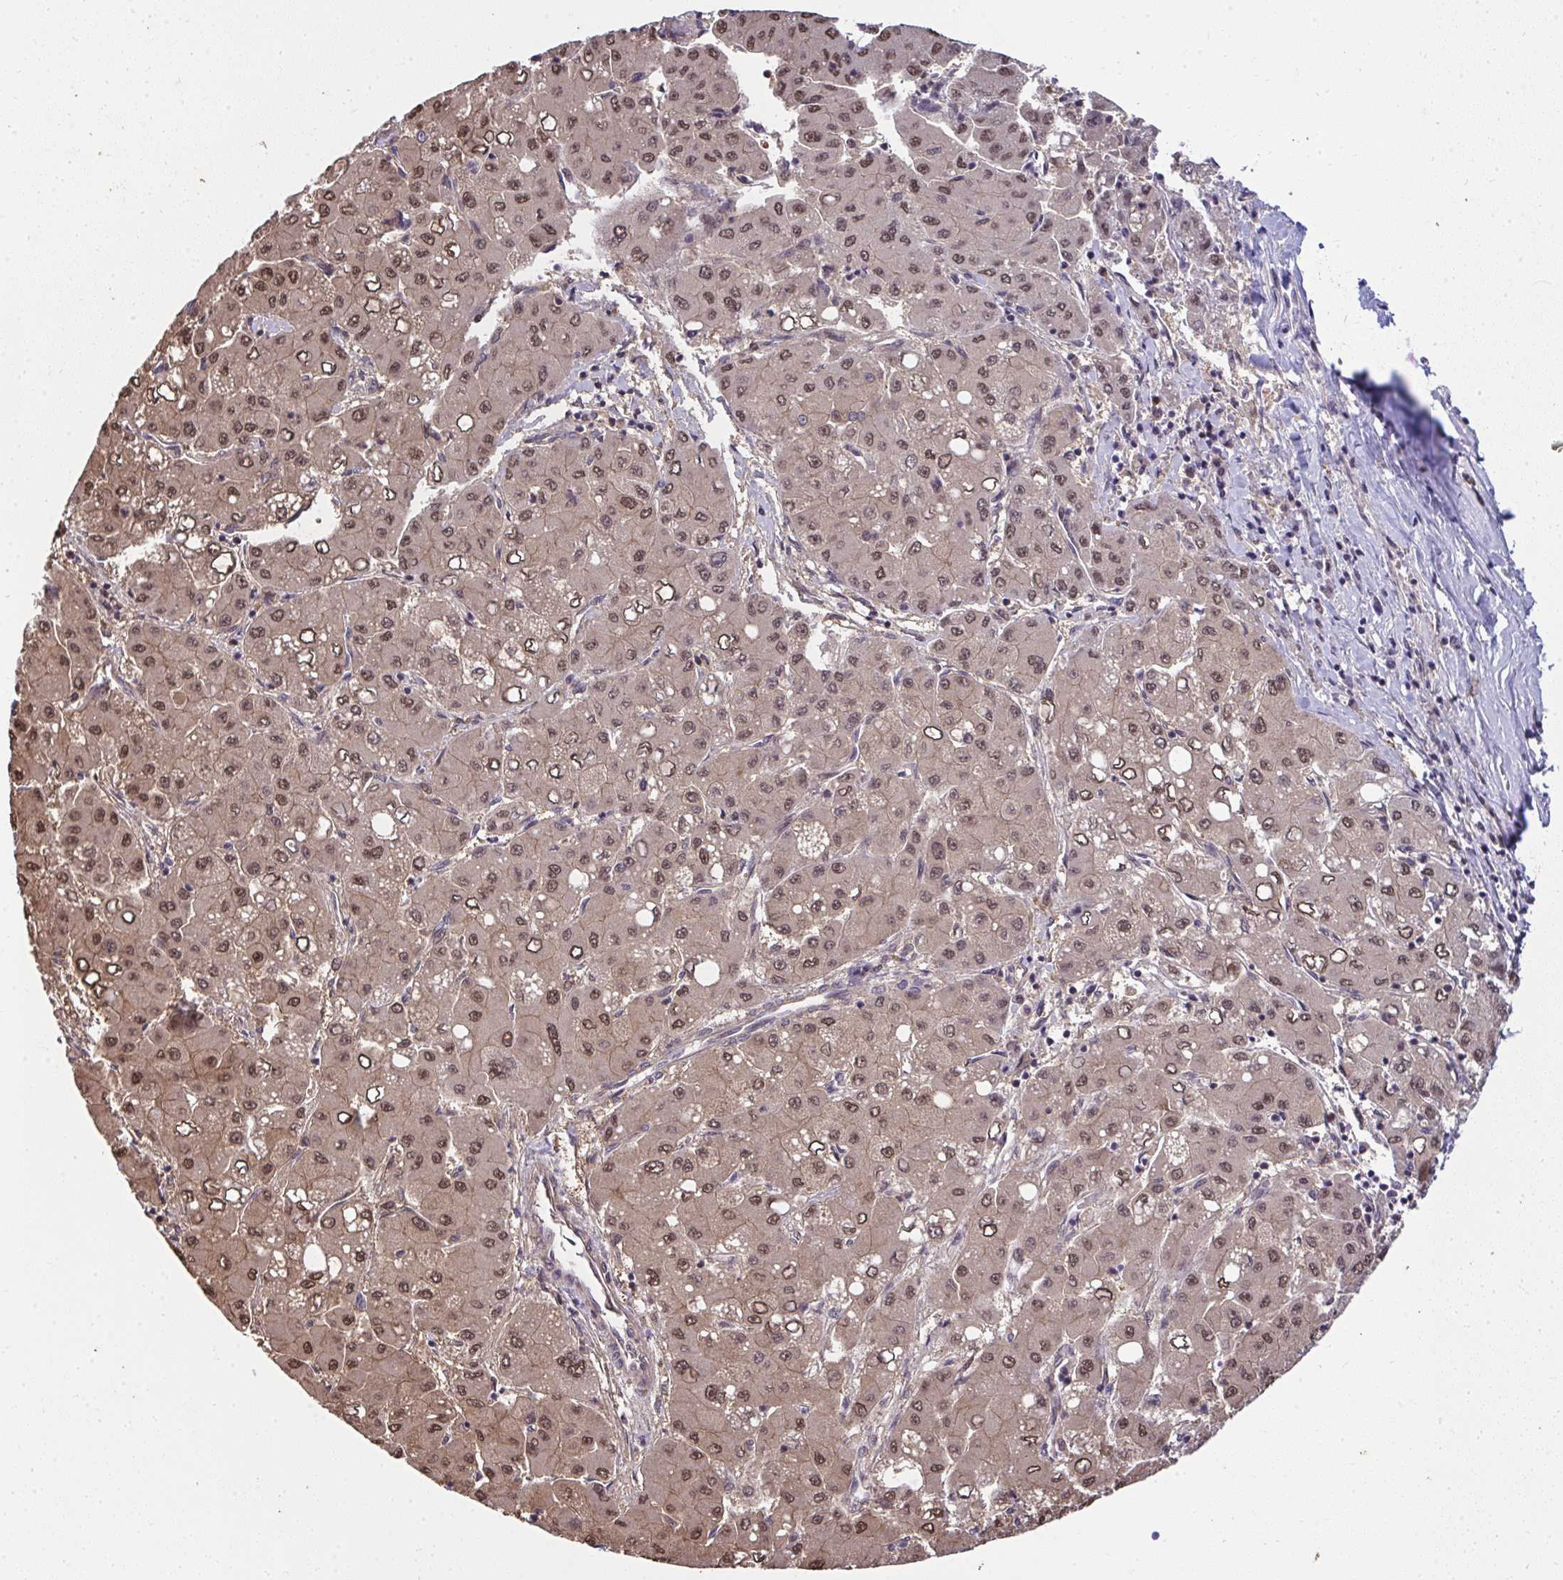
{"staining": {"intensity": "moderate", "quantity": ">75%", "location": "cytoplasmic/membranous,nuclear"}, "tissue": "liver cancer", "cell_type": "Tumor cells", "image_type": "cancer", "snomed": [{"axis": "morphology", "description": "Carcinoma, Hepatocellular, NOS"}, {"axis": "topography", "description": "Liver"}], "caption": "A high-resolution histopathology image shows immunohistochemistry (IHC) staining of liver cancer, which exhibits moderate cytoplasmic/membranous and nuclear staining in about >75% of tumor cells.", "gene": "RDH14", "patient": {"sex": "male", "age": 40}}